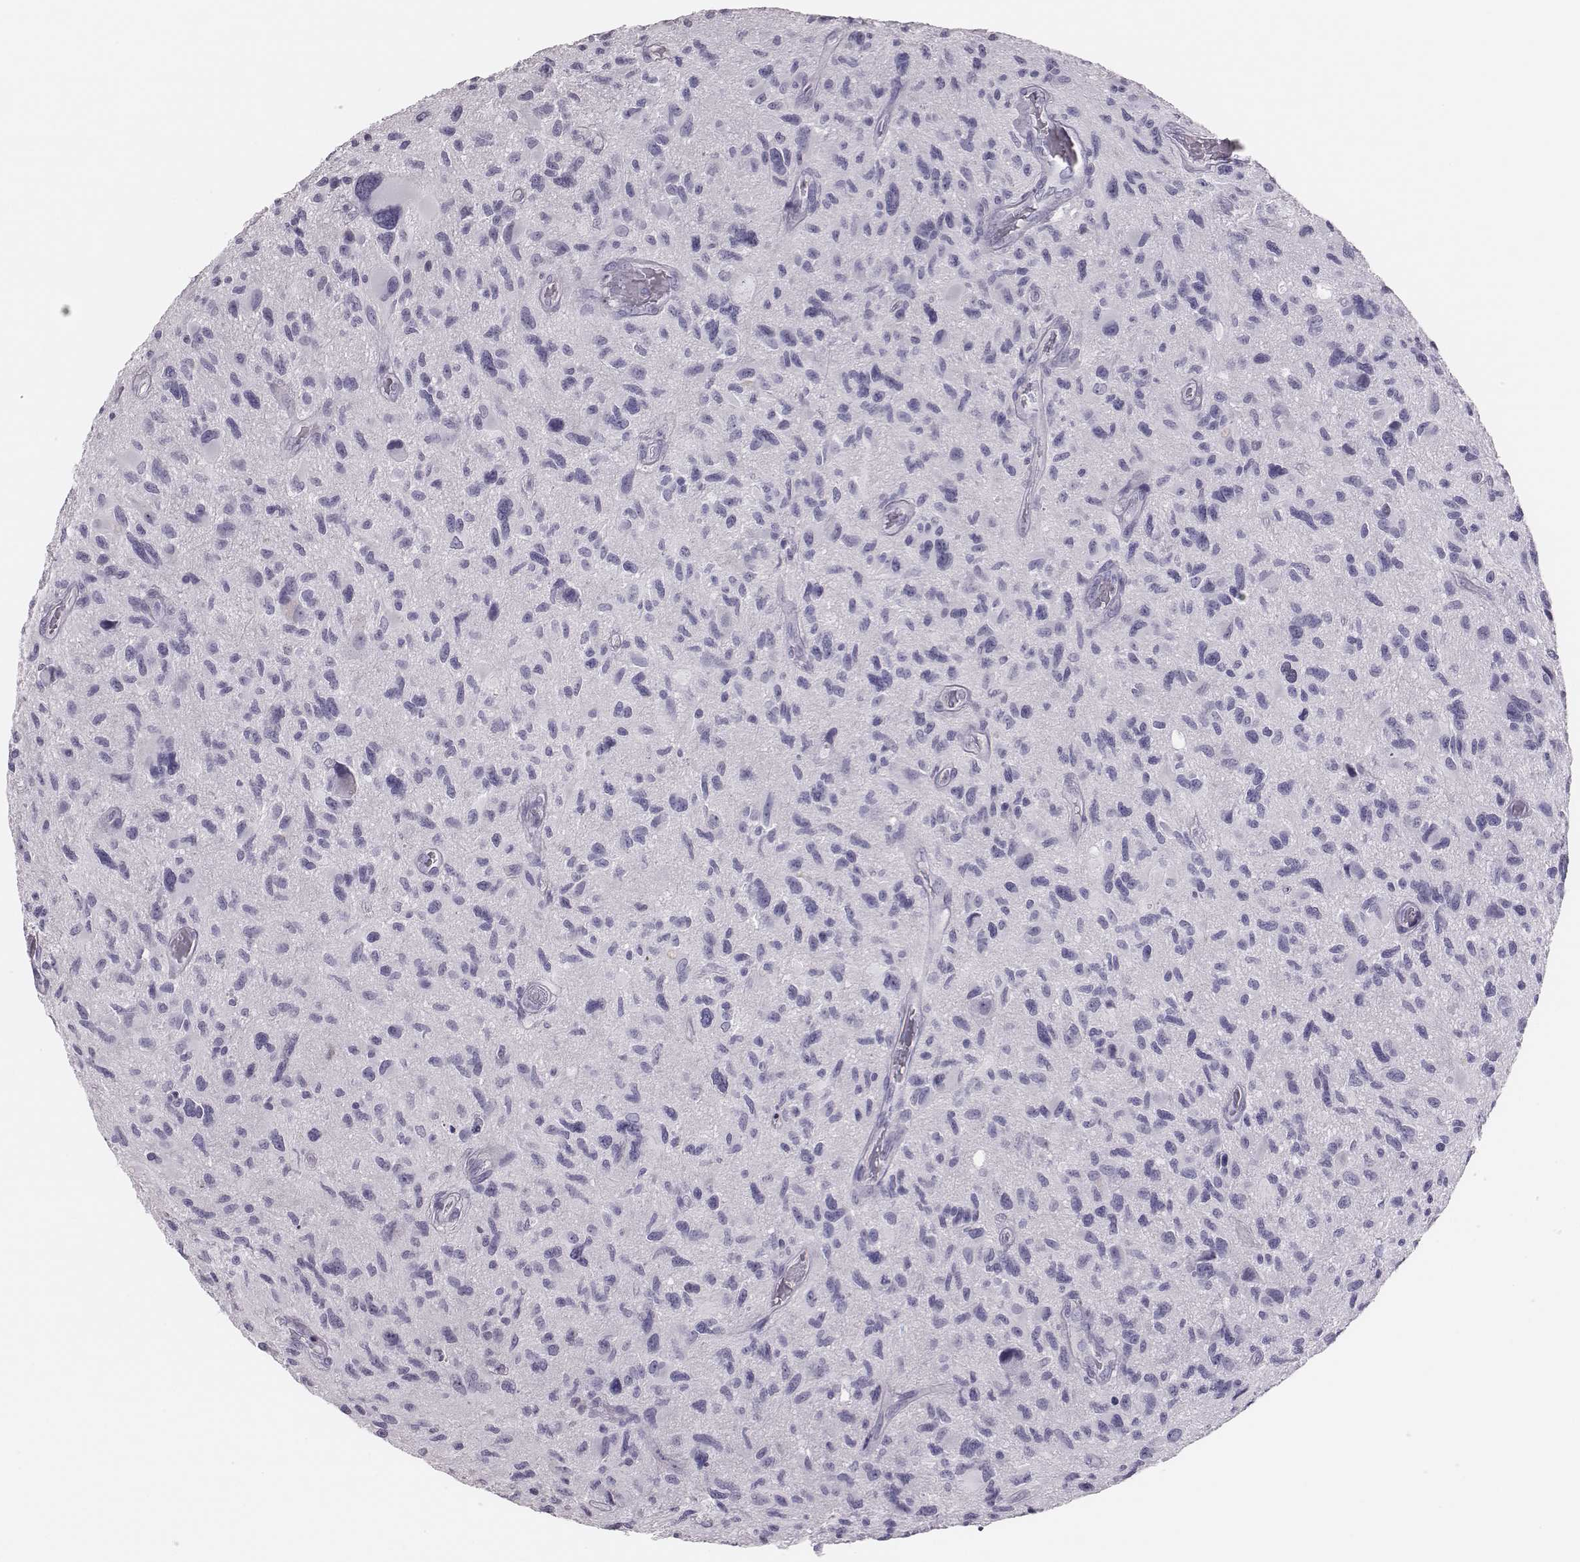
{"staining": {"intensity": "negative", "quantity": "none", "location": "none"}, "tissue": "glioma", "cell_type": "Tumor cells", "image_type": "cancer", "snomed": [{"axis": "morphology", "description": "Glioma, malignant, NOS"}, {"axis": "morphology", "description": "Glioma, malignant, High grade"}, {"axis": "topography", "description": "Brain"}], "caption": "This is a histopathology image of immunohistochemistry staining of glioma, which shows no positivity in tumor cells.", "gene": "H1-6", "patient": {"sex": "female", "age": 71}}